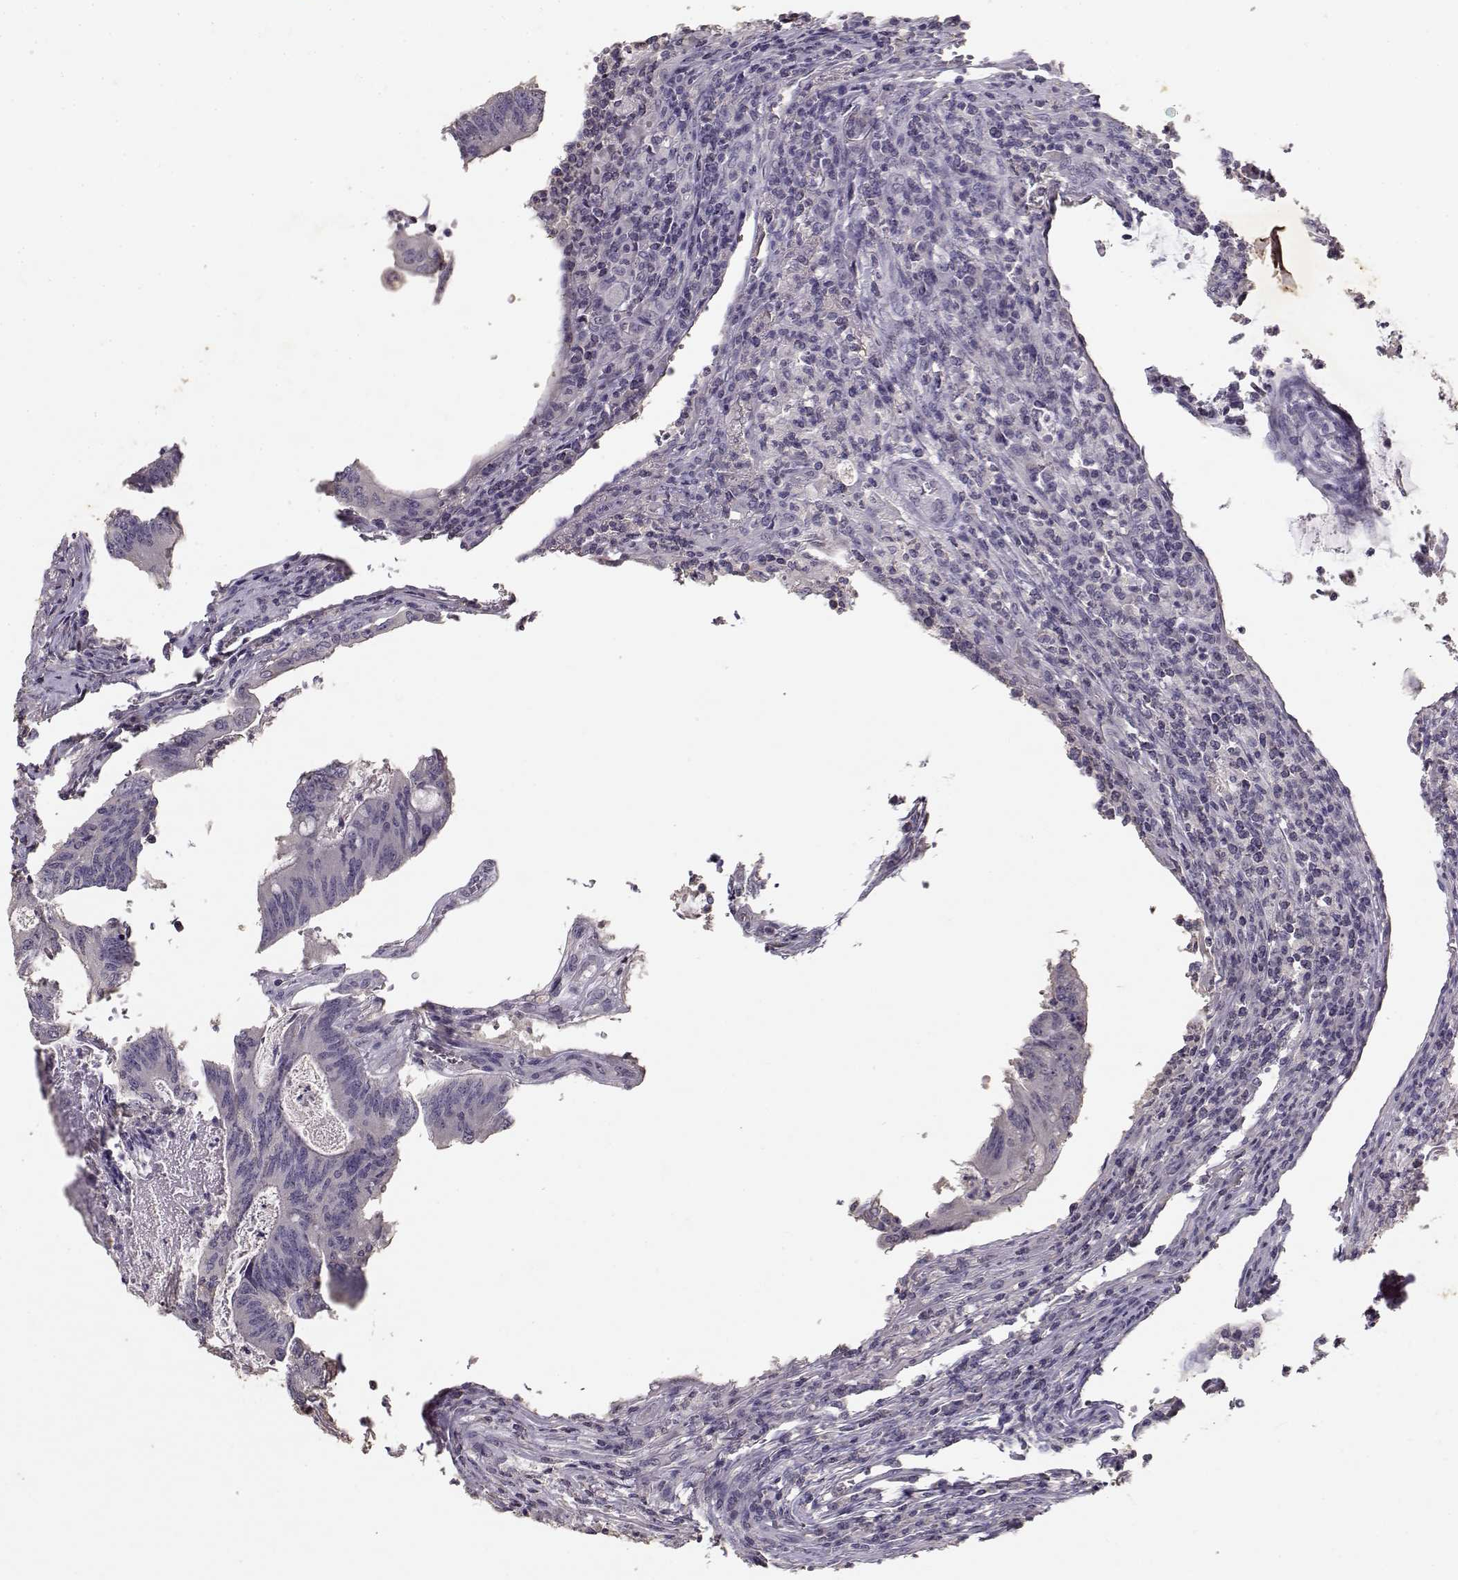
{"staining": {"intensity": "negative", "quantity": "none", "location": "none"}, "tissue": "colorectal cancer", "cell_type": "Tumor cells", "image_type": "cancer", "snomed": [{"axis": "morphology", "description": "Adenocarcinoma, NOS"}, {"axis": "topography", "description": "Colon"}], "caption": "Human adenocarcinoma (colorectal) stained for a protein using immunohistochemistry reveals no positivity in tumor cells.", "gene": "UROC1", "patient": {"sex": "female", "age": 70}}